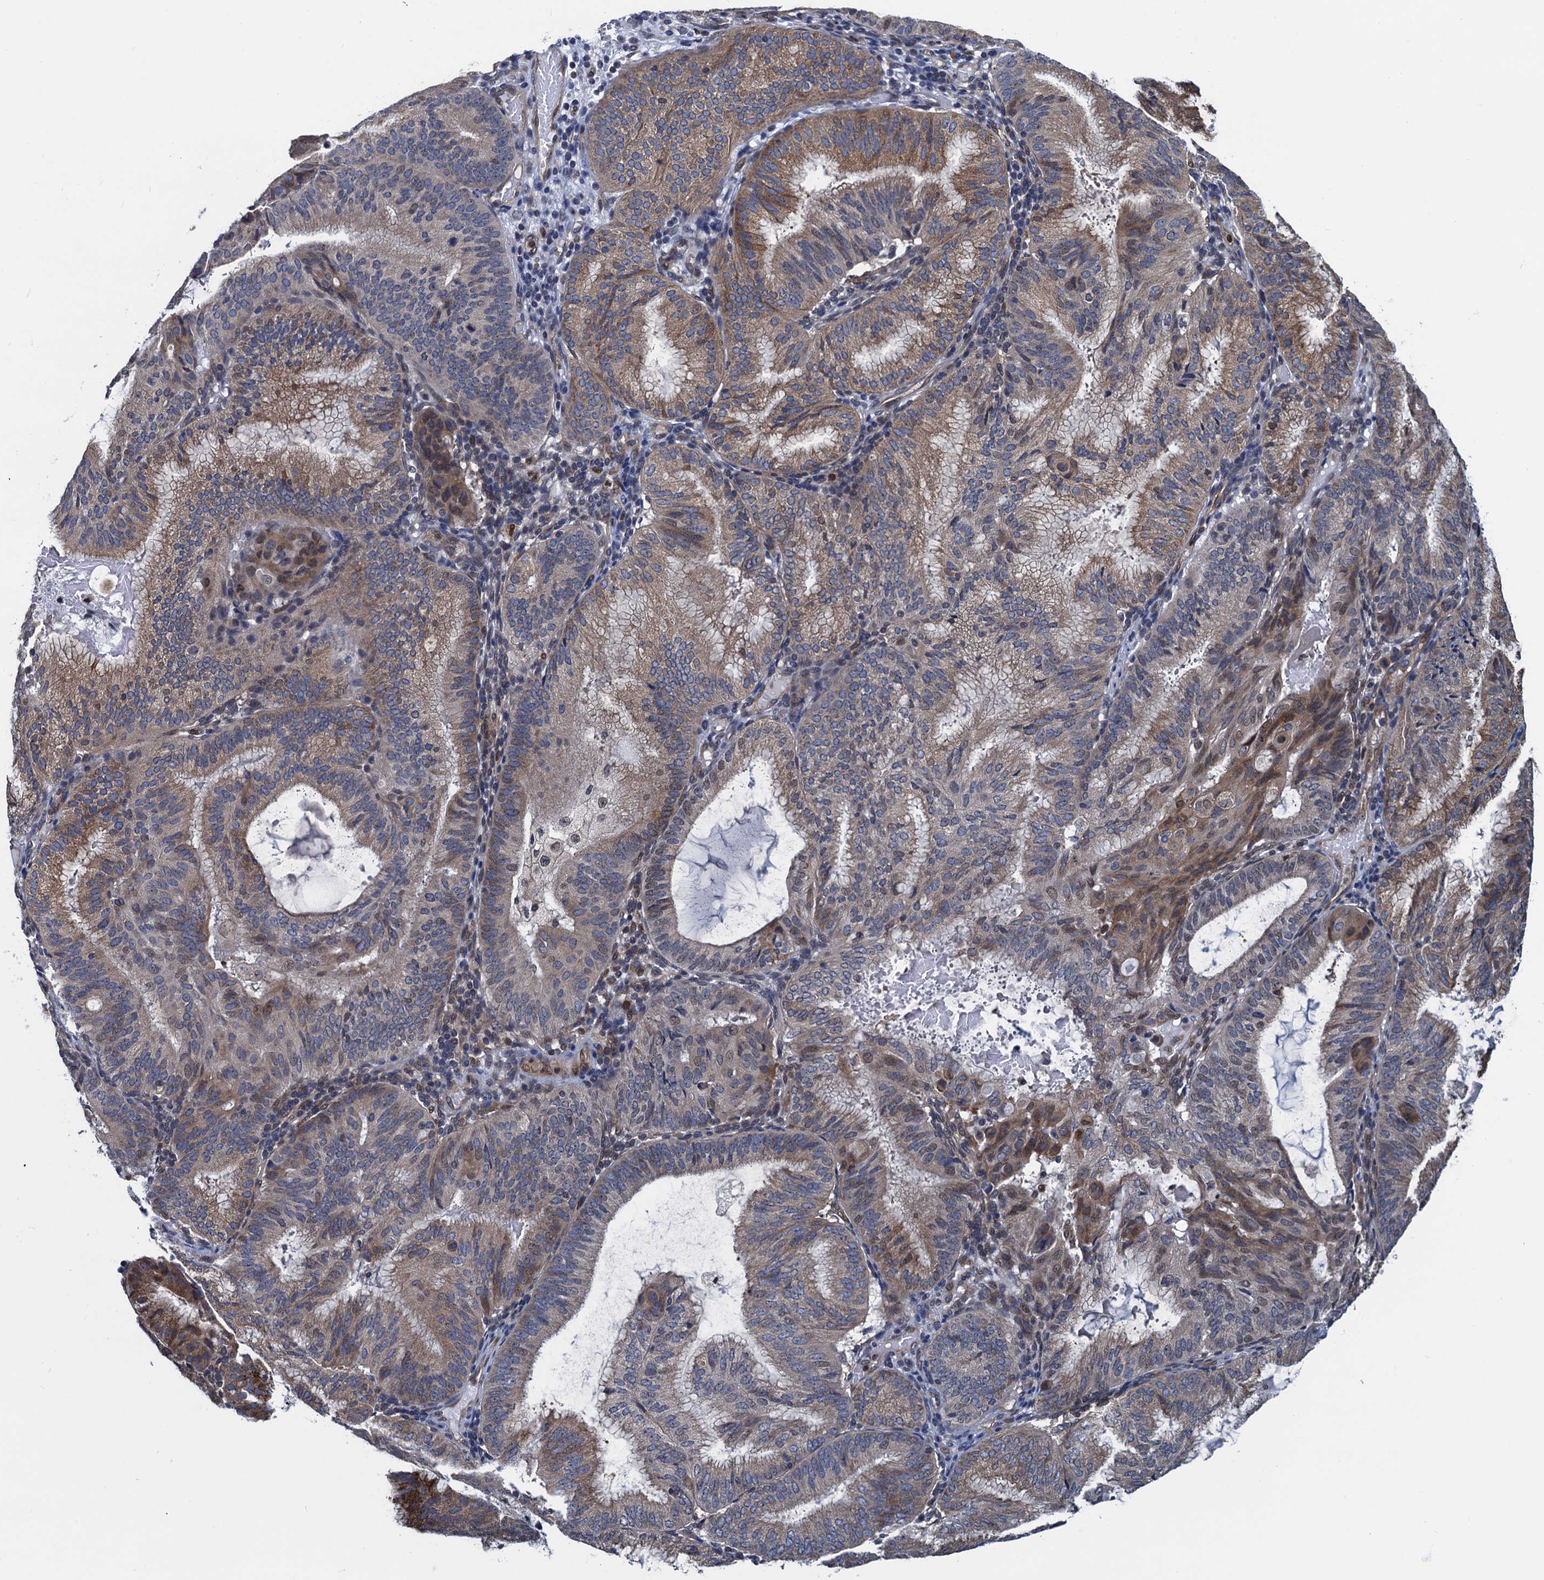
{"staining": {"intensity": "moderate", "quantity": "25%-75%", "location": "cytoplasmic/membranous"}, "tissue": "endometrial cancer", "cell_type": "Tumor cells", "image_type": "cancer", "snomed": [{"axis": "morphology", "description": "Adenocarcinoma, NOS"}, {"axis": "topography", "description": "Endometrium"}], "caption": "Endometrial adenocarcinoma was stained to show a protein in brown. There is medium levels of moderate cytoplasmic/membranous positivity in about 25%-75% of tumor cells. Using DAB (3,3'-diaminobenzidine) (brown) and hematoxylin (blue) stains, captured at high magnification using brightfield microscopy.", "gene": "RNF125", "patient": {"sex": "female", "age": 49}}